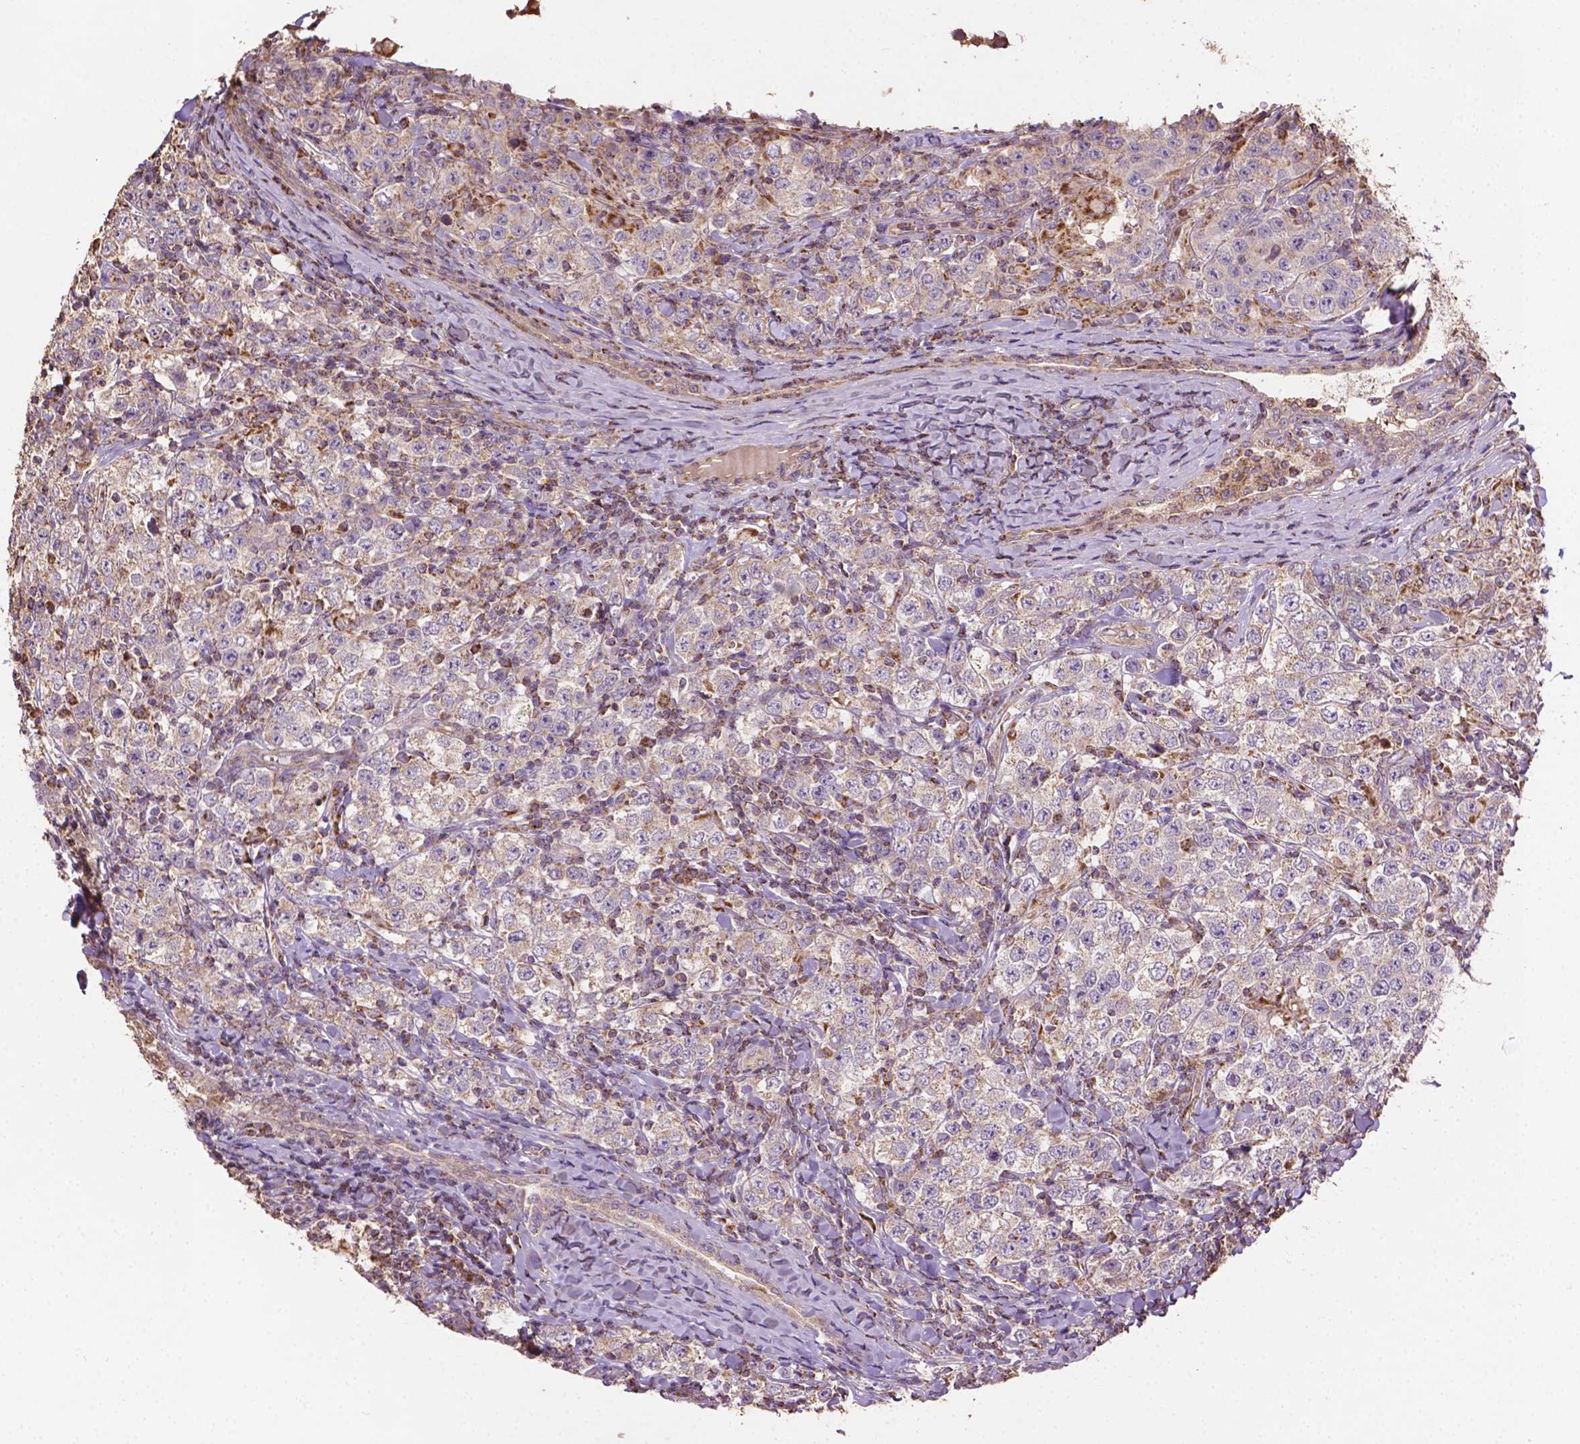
{"staining": {"intensity": "moderate", "quantity": "<25%", "location": "cytoplasmic/membranous"}, "tissue": "testis cancer", "cell_type": "Tumor cells", "image_type": "cancer", "snomed": [{"axis": "morphology", "description": "Seminoma, NOS"}, {"axis": "morphology", "description": "Carcinoma, Embryonal, NOS"}, {"axis": "topography", "description": "Testis"}], "caption": "The histopathology image exhibits immunohistochemical staining of embryonal carcinoma (testis). There is moderate cytoplasmic/membranous staining is seen in approximately <25% of tumor cells. The staining was performed using DAB, with brown indicating positive protein expression. Nuclei are stained blue with hematoxylin.", "gene": "LRR1", "patient": {"sex": "male", "age": 41}}